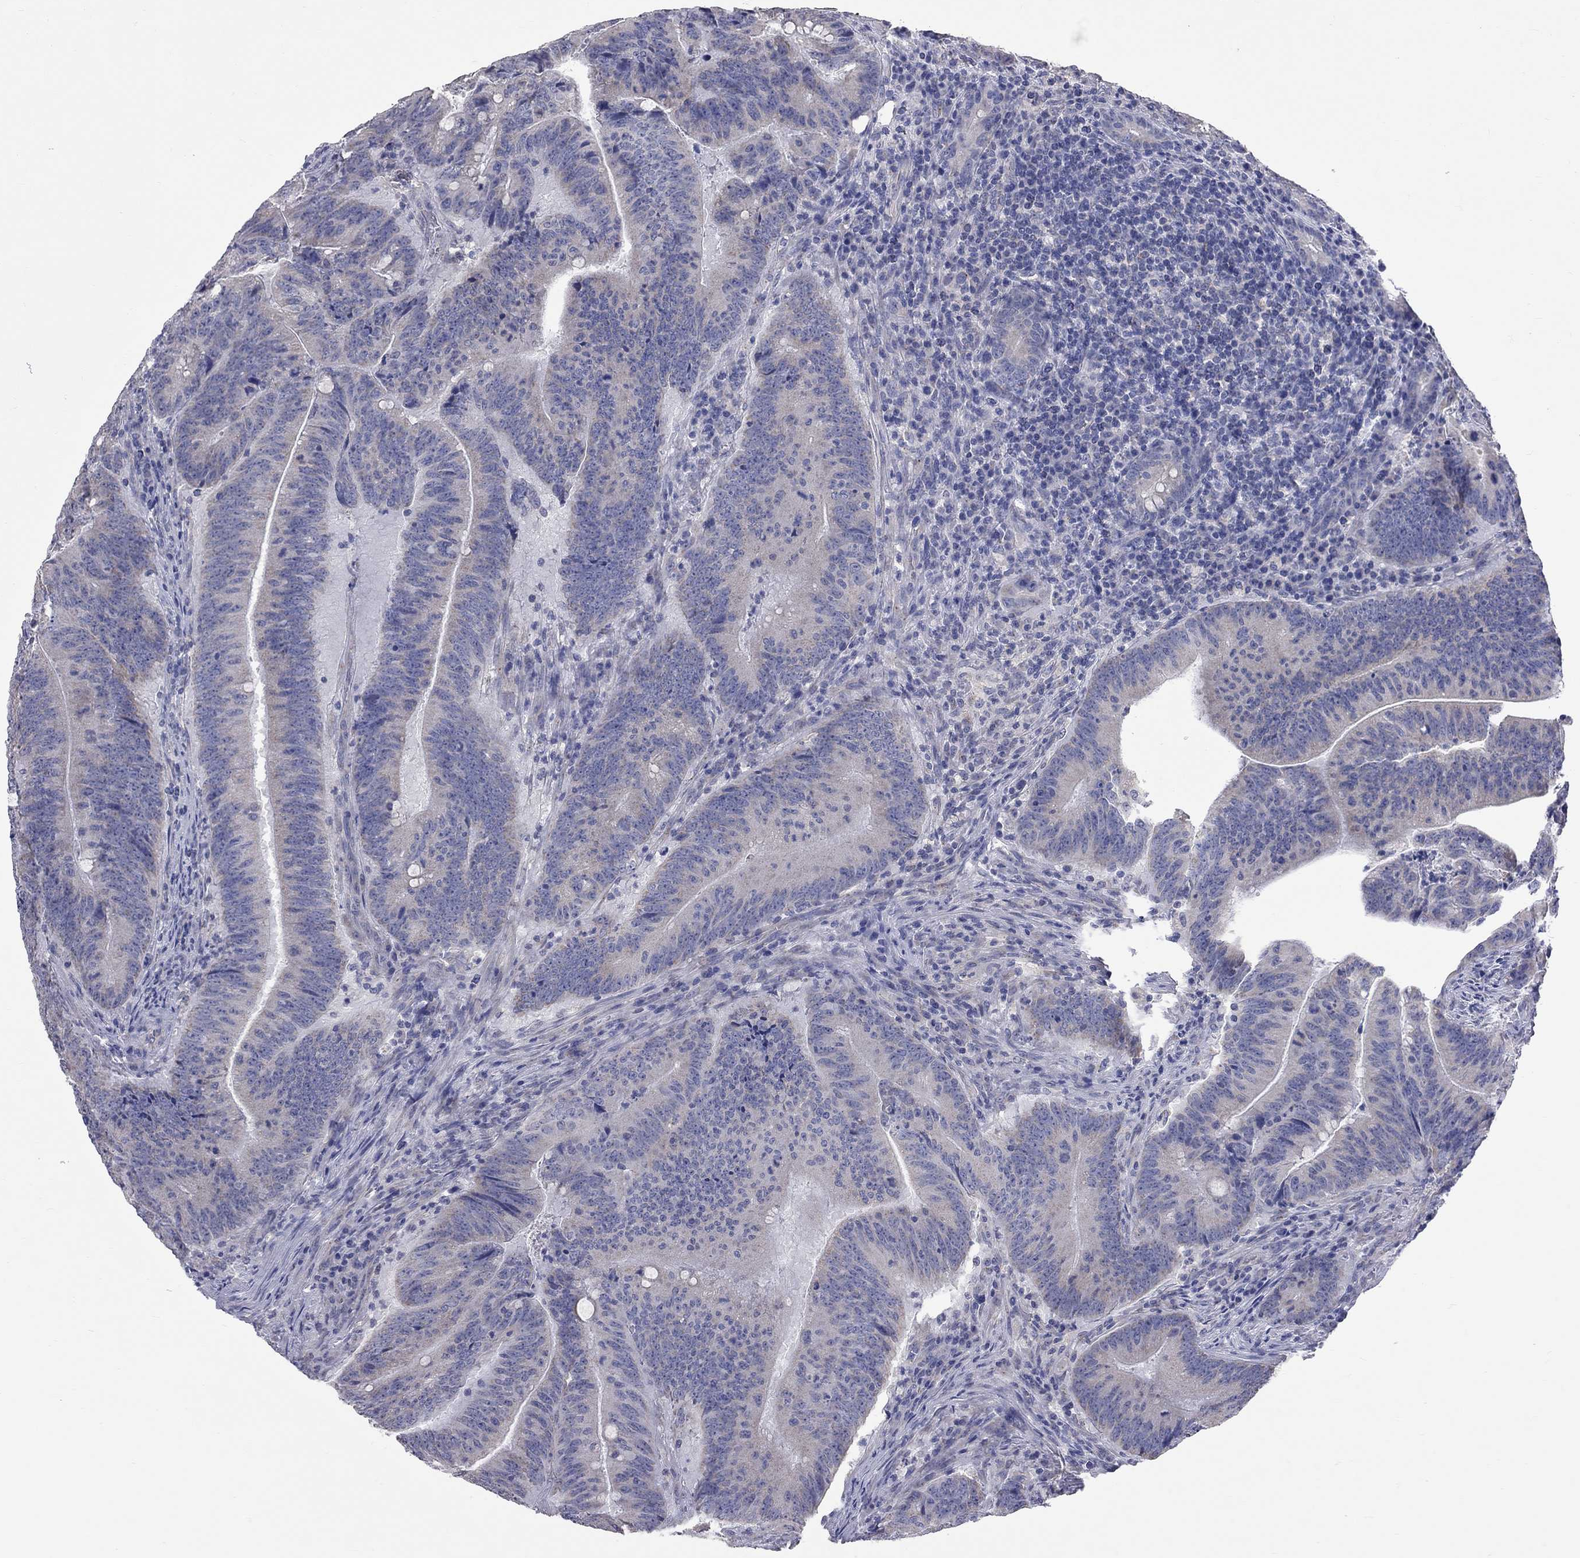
{"staining": {"intensity": "negative", "quantity": "none", "location": "none"}, "tissue": "colorectal cancer", "cell_type": "Tumor cells", "image_type": "cancer", "snomed": [{"axis": "morphology", "description": "Adenocarcinoma, NOS"}, {"axis": "topography", "description": "Colon"}], "caption": "DAB (3,3'-diaminobenzidine) immunohistochemical staining of adenocarcinoma (colorectal) displays no significant positivity in tumor cells.", "gene": "OPRK1", "patient": {"sex": "female", "age": 87}}